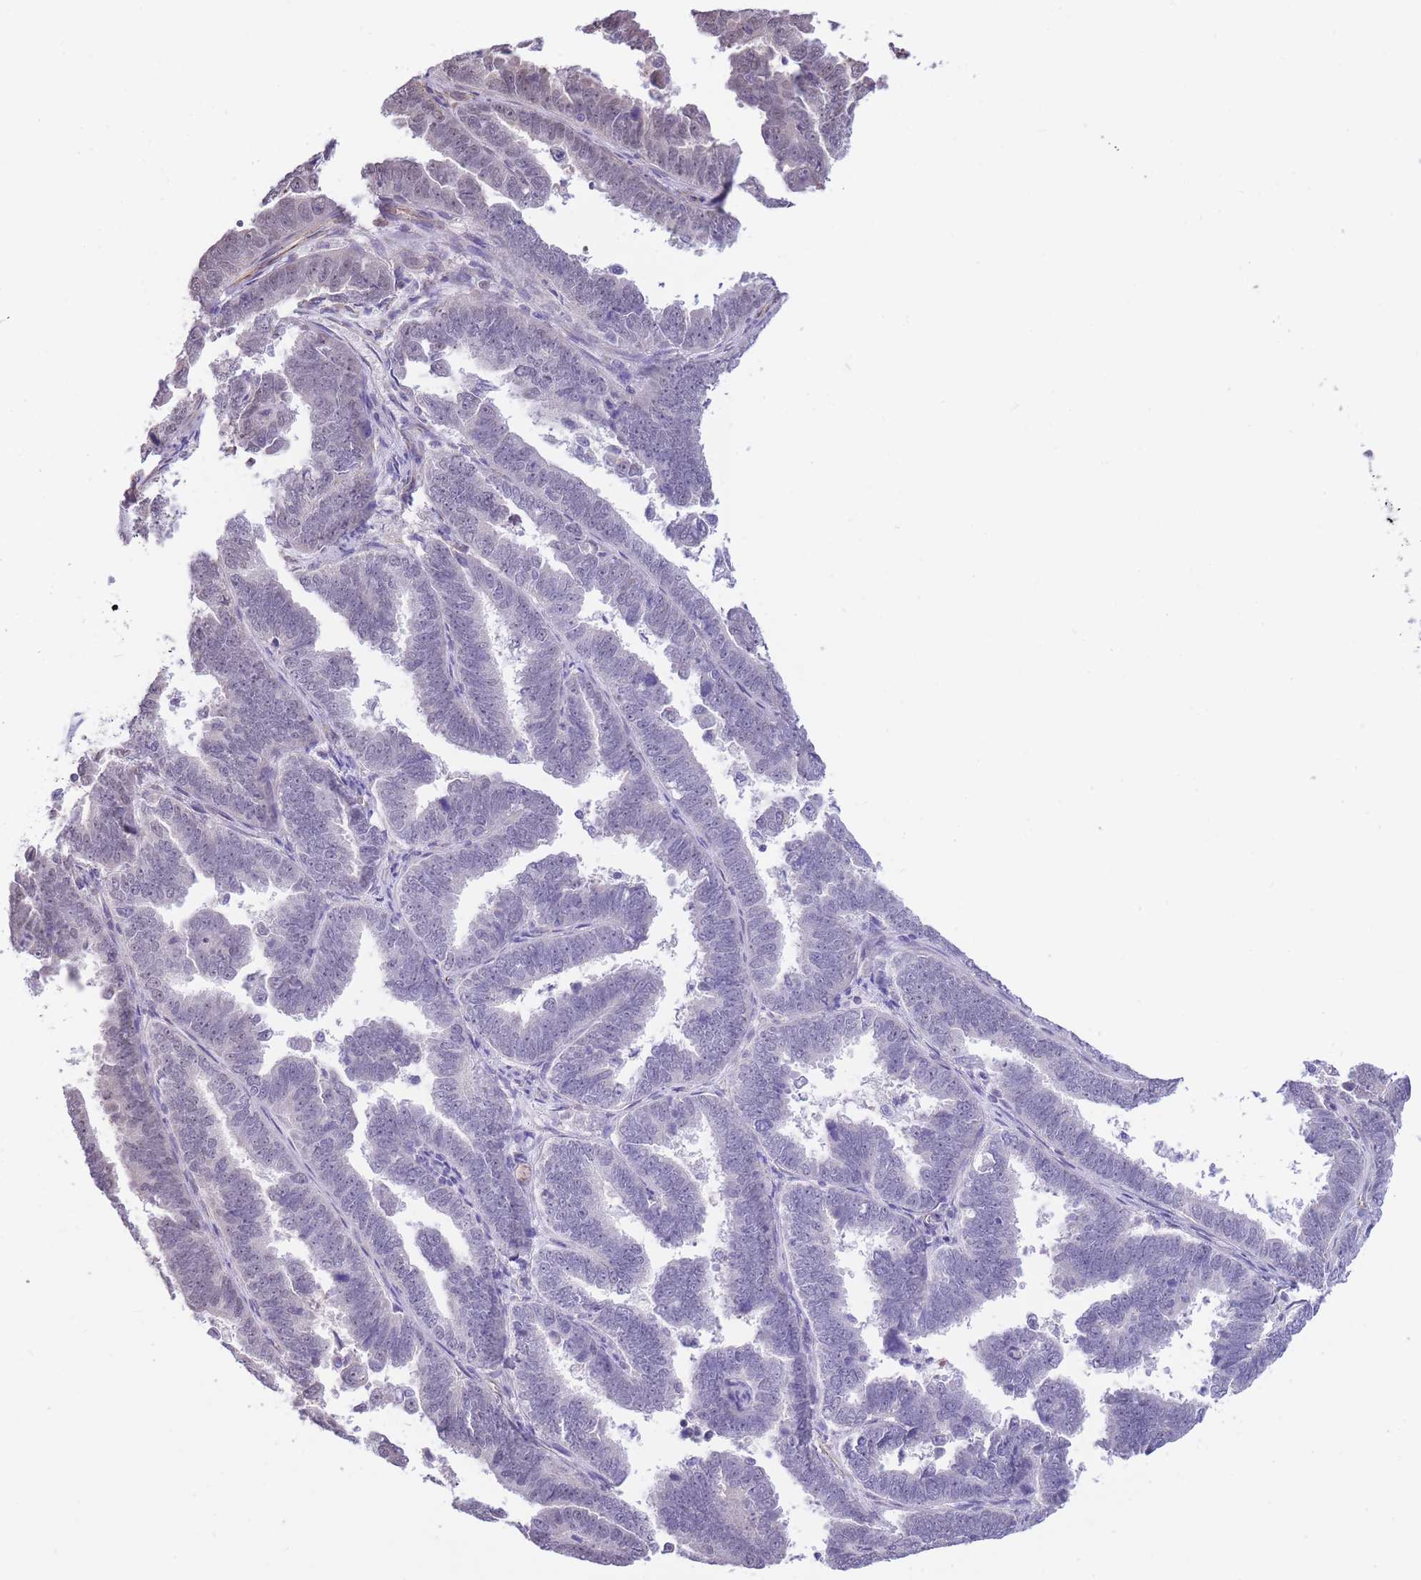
{"staining": {"intensity": "negative", "quantity": "none", "location": "none"}, "tissue": "endometrial cancer", "cell_type": "Tumor cells", "image_type": "cancer", "snomed": [{"axis": "morphology", "description": "Adenocarcinoma, NOS"}, {"axis": "topography", "description": "Endometrium"}], "caption": "The photomicrograph reveals no staining of tumor cells in endometrial cancer (adenocarcinoma).", "gene": "PSG8", "patient": {"sex": "female", "age": 75}}